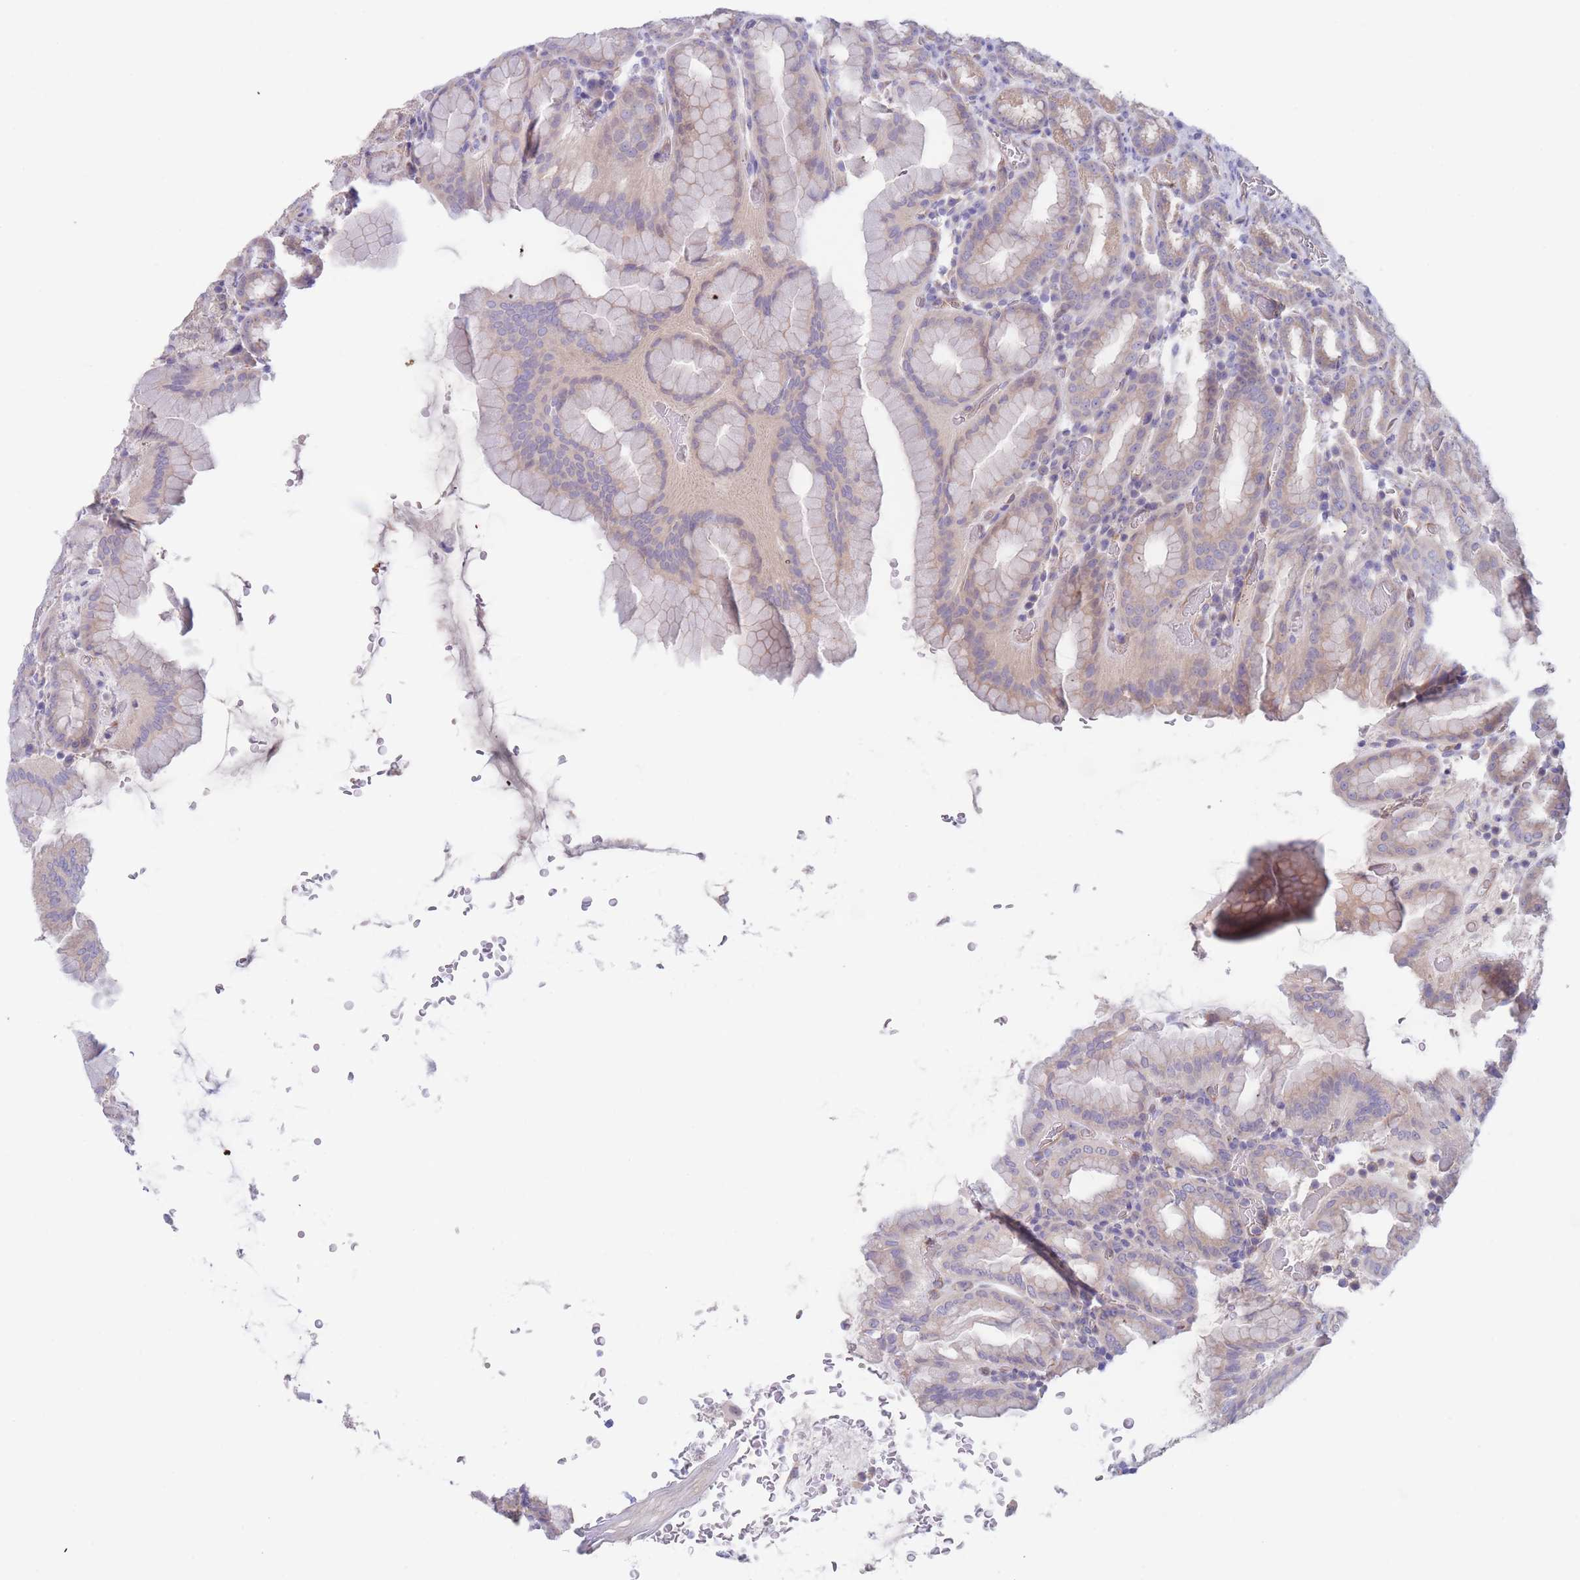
{"staining": {"intensity": "moderate", "quantity": "25%-75%", "location": "cytoplasmic/membranous"}, "tissue": "stomach", "cell_type": "Glandular cells", "image_type": "normal", "snomed": [{"axis": "morphology", "description": "Normal tissue, NOS"}, {"axis": "topography", "description": "Stomach, upper"}, {"axis": "topography", "description": "Stomach"}], "caption": "Human stomach stained with a protein marker shows moderate staining in glandular cells.", "gene": "ZNF281", "patient": {"sex": "male", "age": 68}}